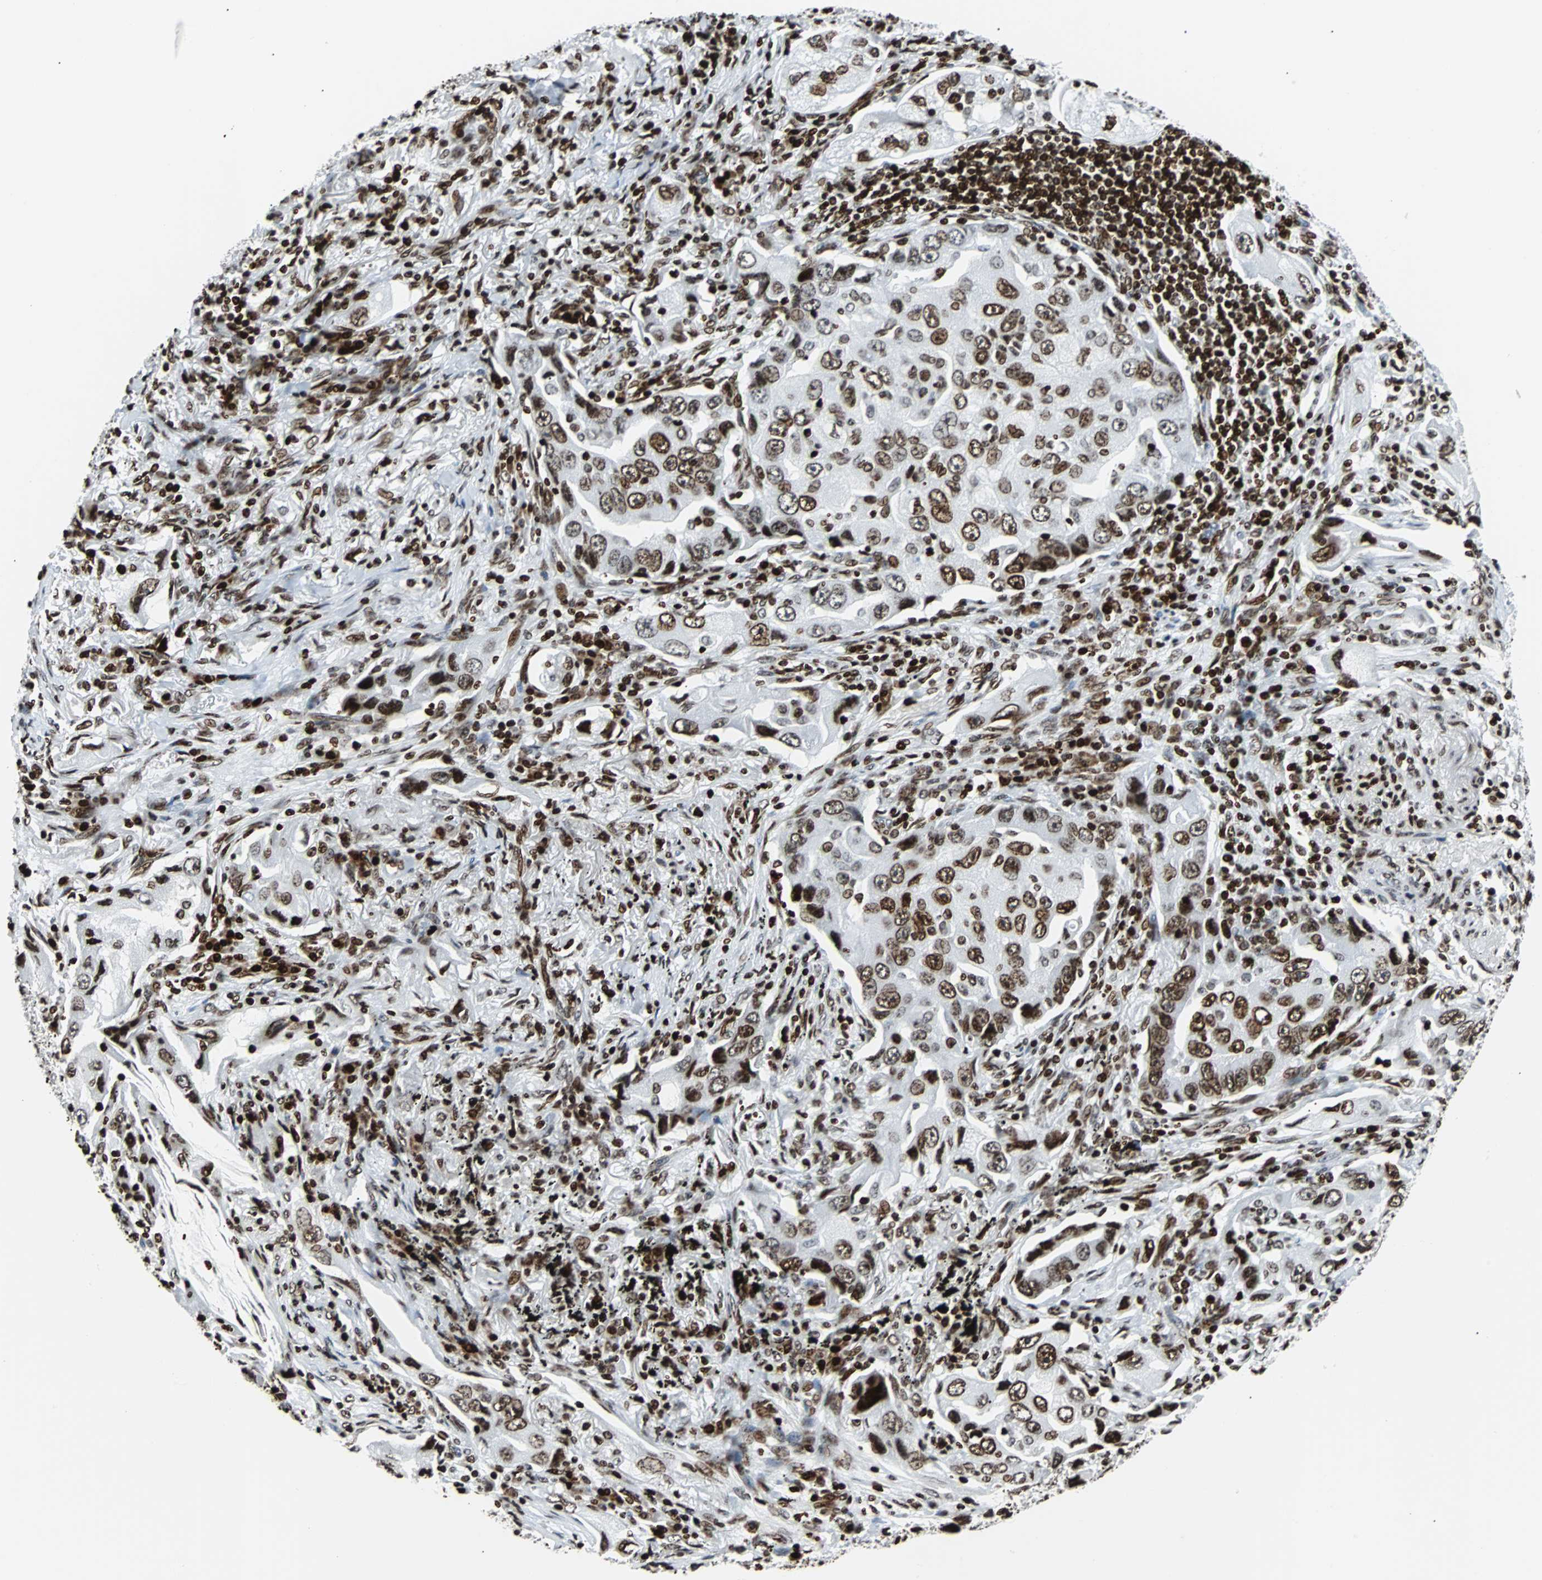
{"staining": {"intensity": "moderate", "quantity": ">75%", "location": "nuclear"}, "tissue": "lung cancer", "cell_type": "Tumor cells", "image_type": "cancer", "snomed": [{"axis": "morphology", "description": "Adenocarcinoma, NOS"}, {"axis": "topography", "description": "Lung"}], "caption": "Human lung cancer (adenocarcinoma) stained for a protein (brown) shows moderate nuclear positive expression in approximately >75% of tumor cells.", "gene": "ZNF131", "patient": {"sex": "female", "age": 65}}